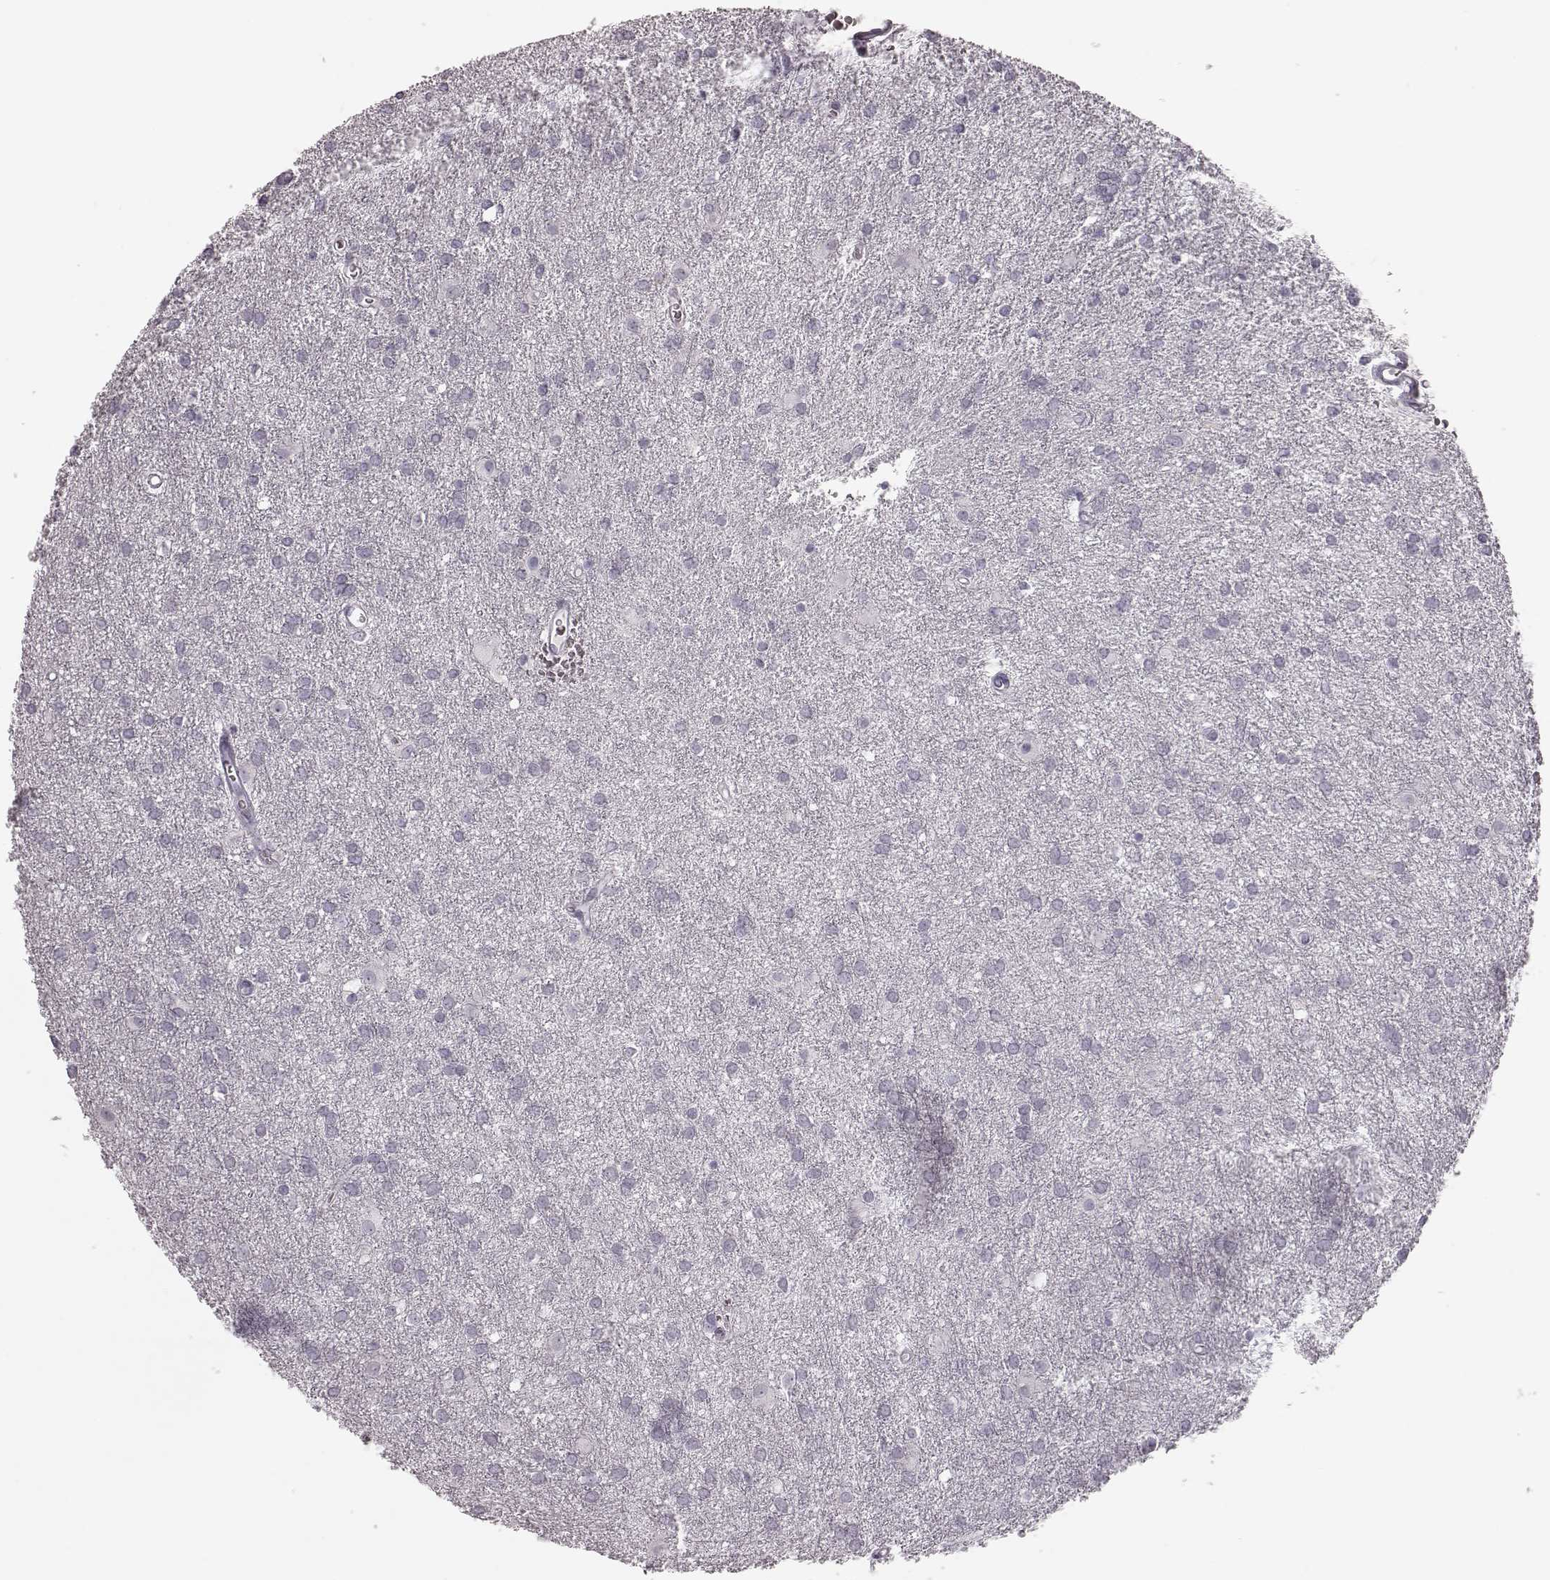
{"staining": {"intensity": "negative", "quantity": "none", "location": "none"}, "tissue": "glioma", "cell_type": "Tumor cells", "image_type": "cancer", "snomed": [{"axis": "morphology", "description": "Glioma, malignant, Low grade"}, {"axis": "topography", "description": "Brain"}], "caption": "Immunohistochemistry (IHC) histopathology image of neoplastic tissue: human malignant glioma (low-grade) stained with DAB (3,3'-diaminobenzidine) displays no significant protein expression in tumor cells.", "gene": "ZNF433", "patient": {"sex": "male", "age": 58}}